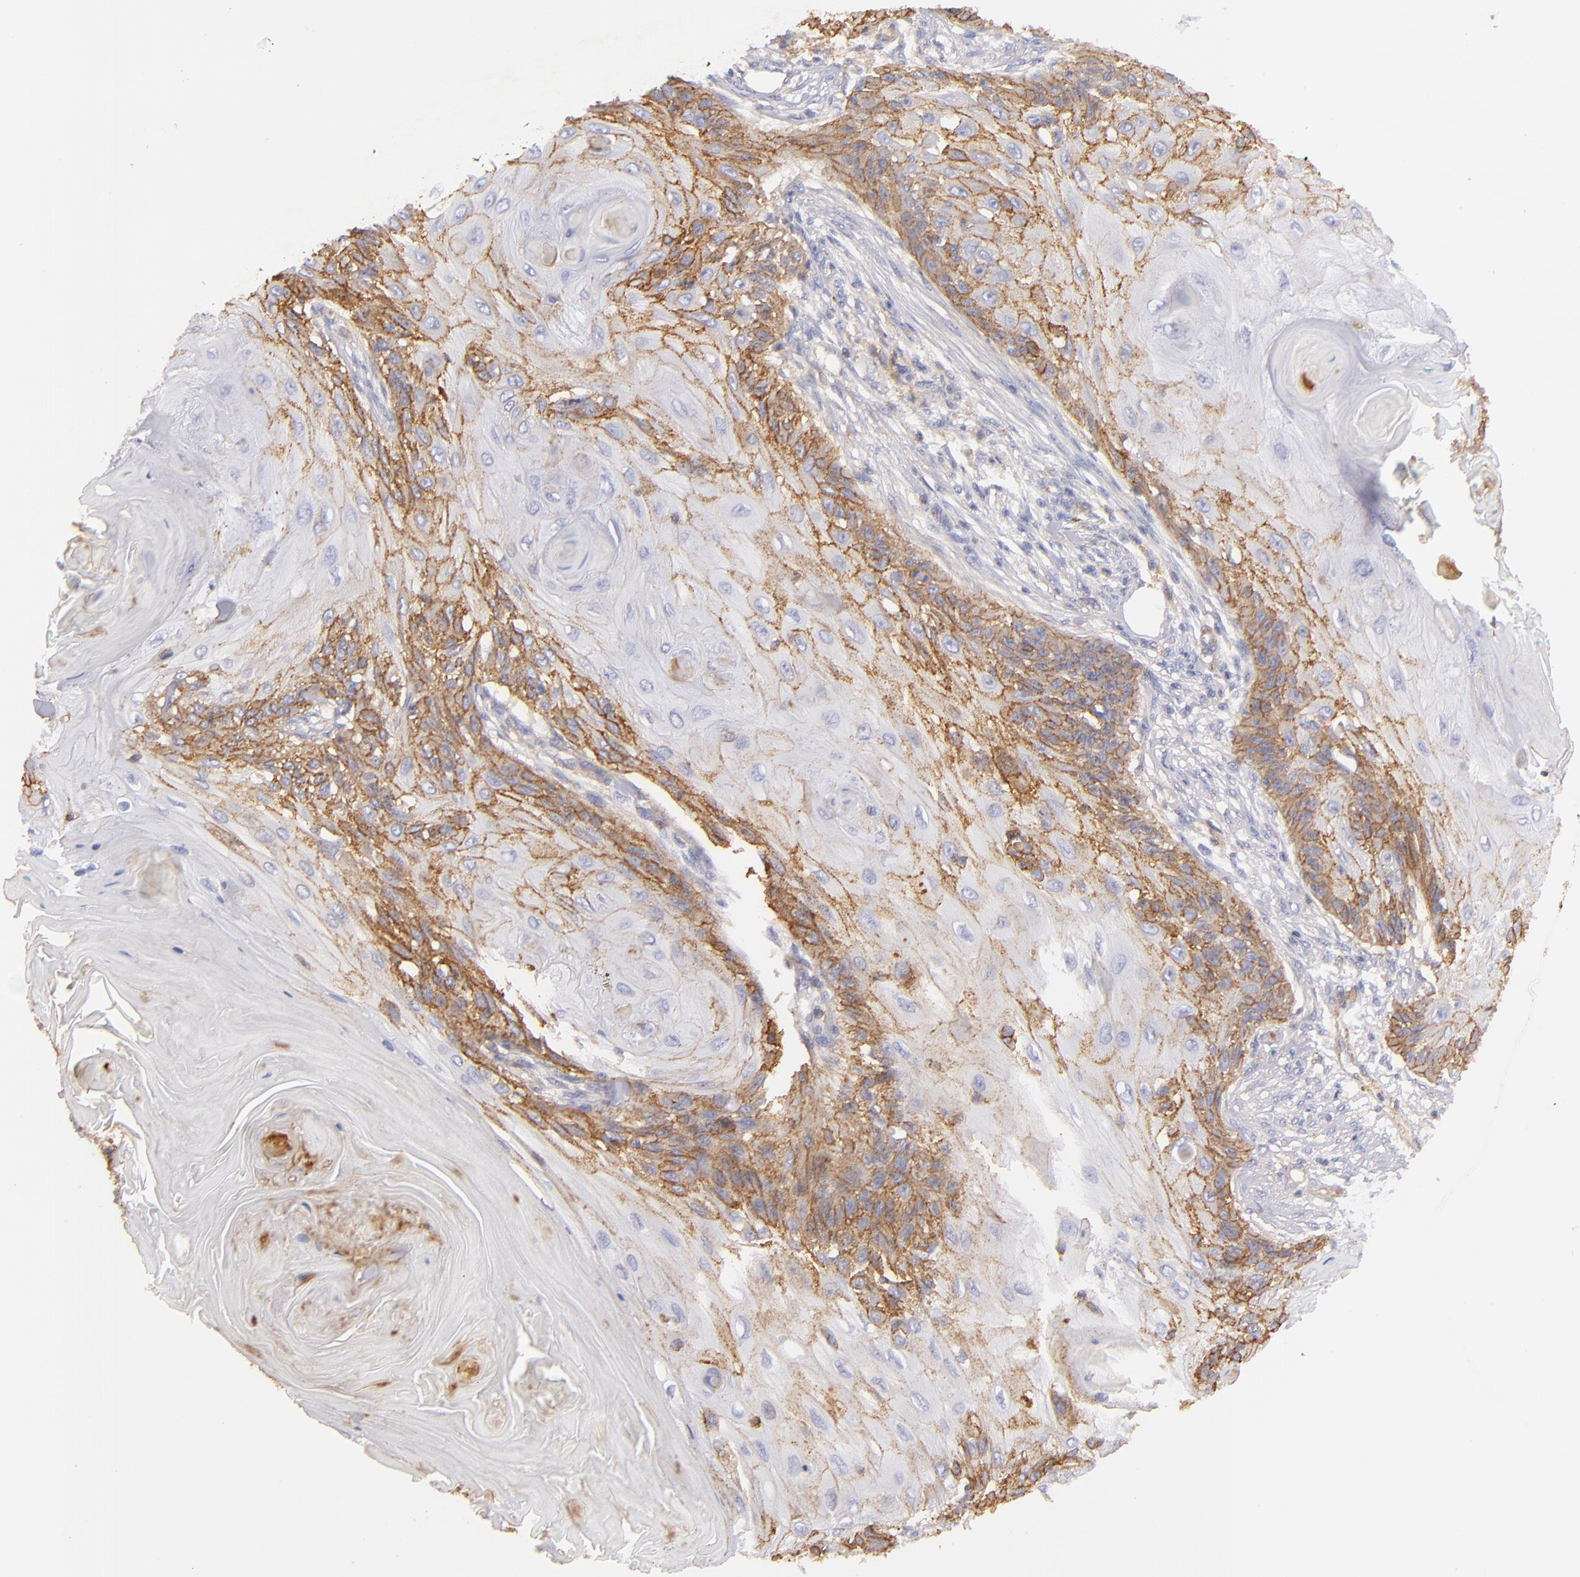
{"staining": {"intensity": "moderate", "quantity": "25%-75%", "location": "cytoplasmic/membranous"}, "tissue": "skin cancer", "cell_type": "Tumor cells", "image_type": "cancer", "snomed": [{"axis": "morphology", "description": "Squamous cell carcinoma, NOS"}, {"axis": "topography", "description": "Skin"}], "caption": "Moderate cytoplasmic/membranous positivity for a protein is identified in approximately 25%-75% of tumor cells of squamous cell carcinoma (skin) using immunohistochemistry (IHC).", "gene": "CD151", "patient": {"sex": "female", "age": 88}}